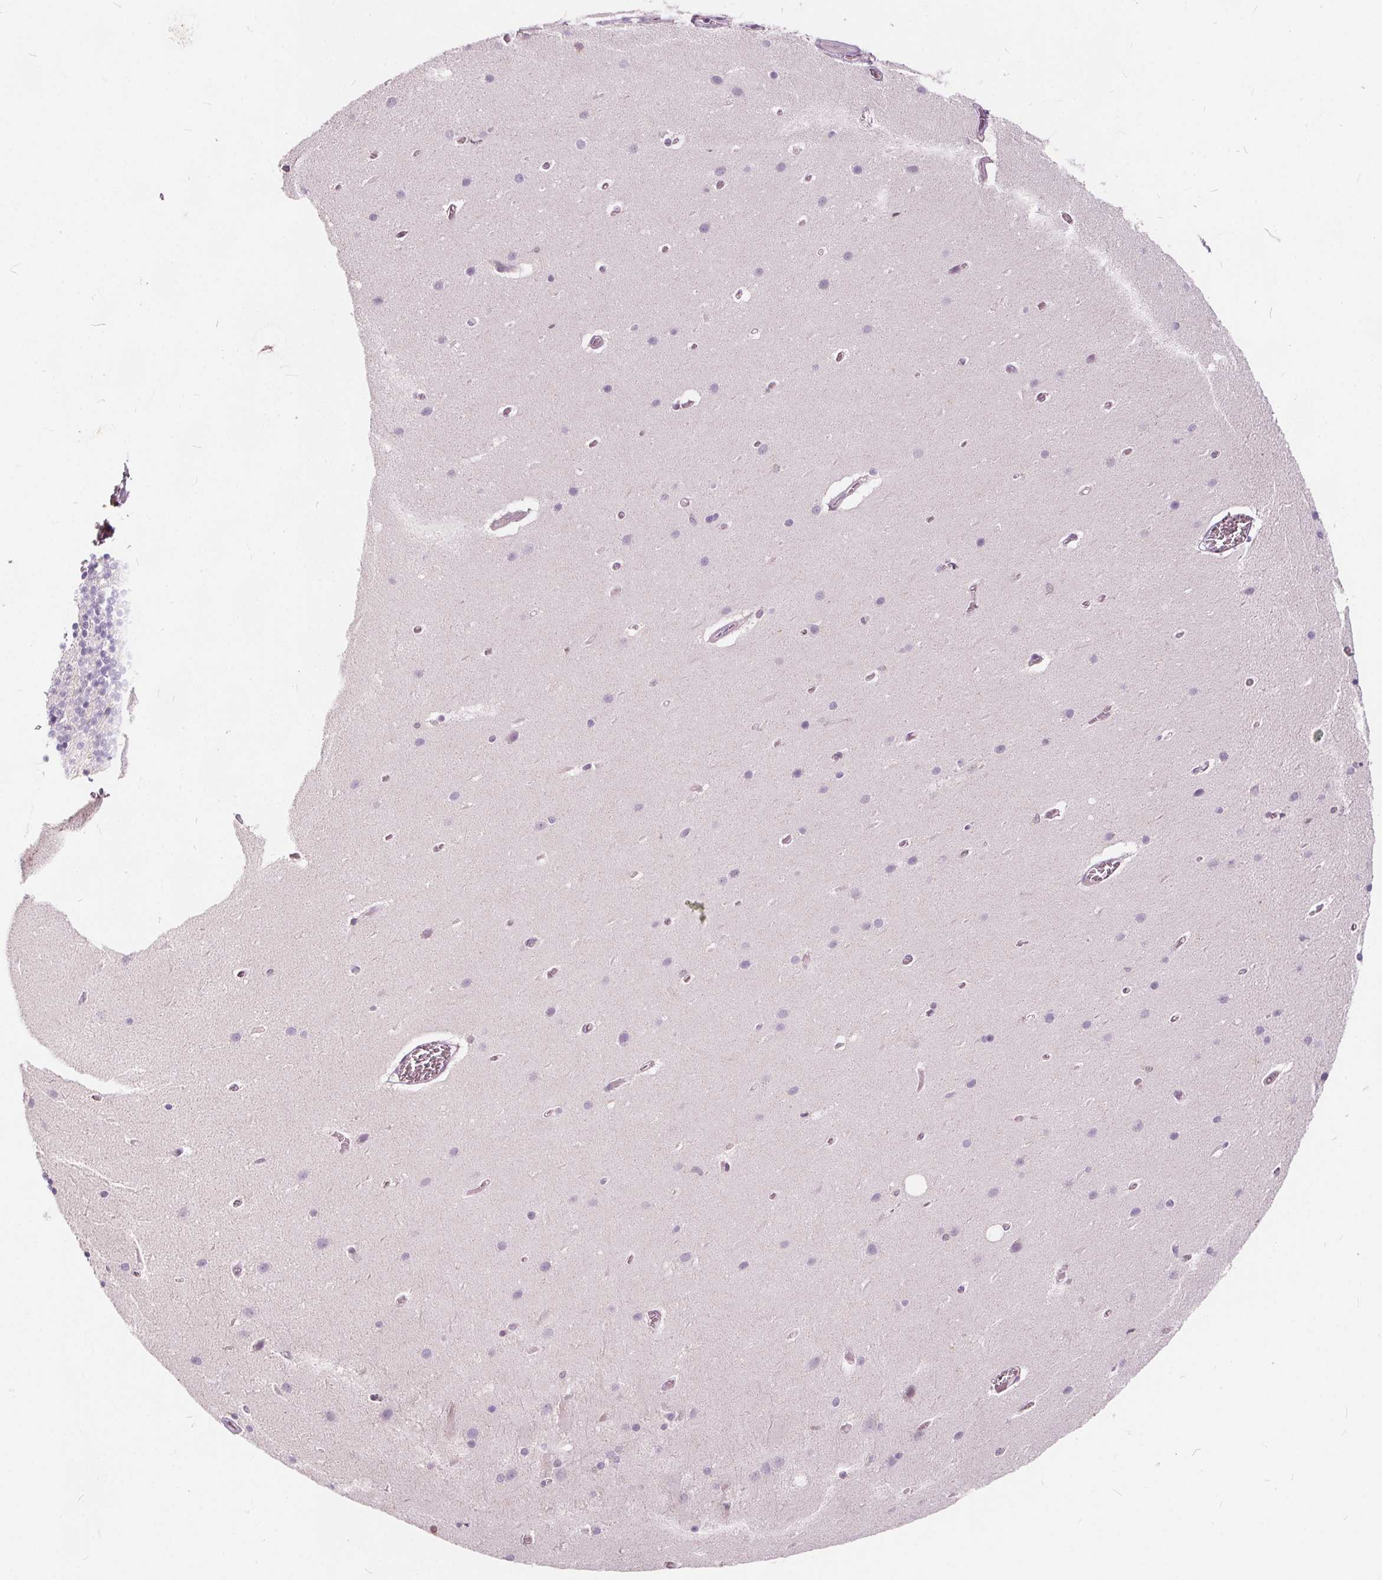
{"staining": {"intensity": "negative", "quantity": "none", "location": "none"}, "tissue": "cerebellum", "cell_type": "Cells in granular layer", "image_type": "normal", "snomed": [{"axis": "morphology", "description": "Normal tissue, NOS"}, {"axis": "topography", "description": "Cerebellum"}], "caption": "Cells in granular layer are negative for protein expression in normal human cerebellum. (Stains: DAB (3,3'-diaminobenzidine) immunohistochemistry with hematoxylin counter stain, Microscopy: brightfield microscopy at high magnification).", "gene": "HAAO", "patient": {"sex": "male", "age": 70}}